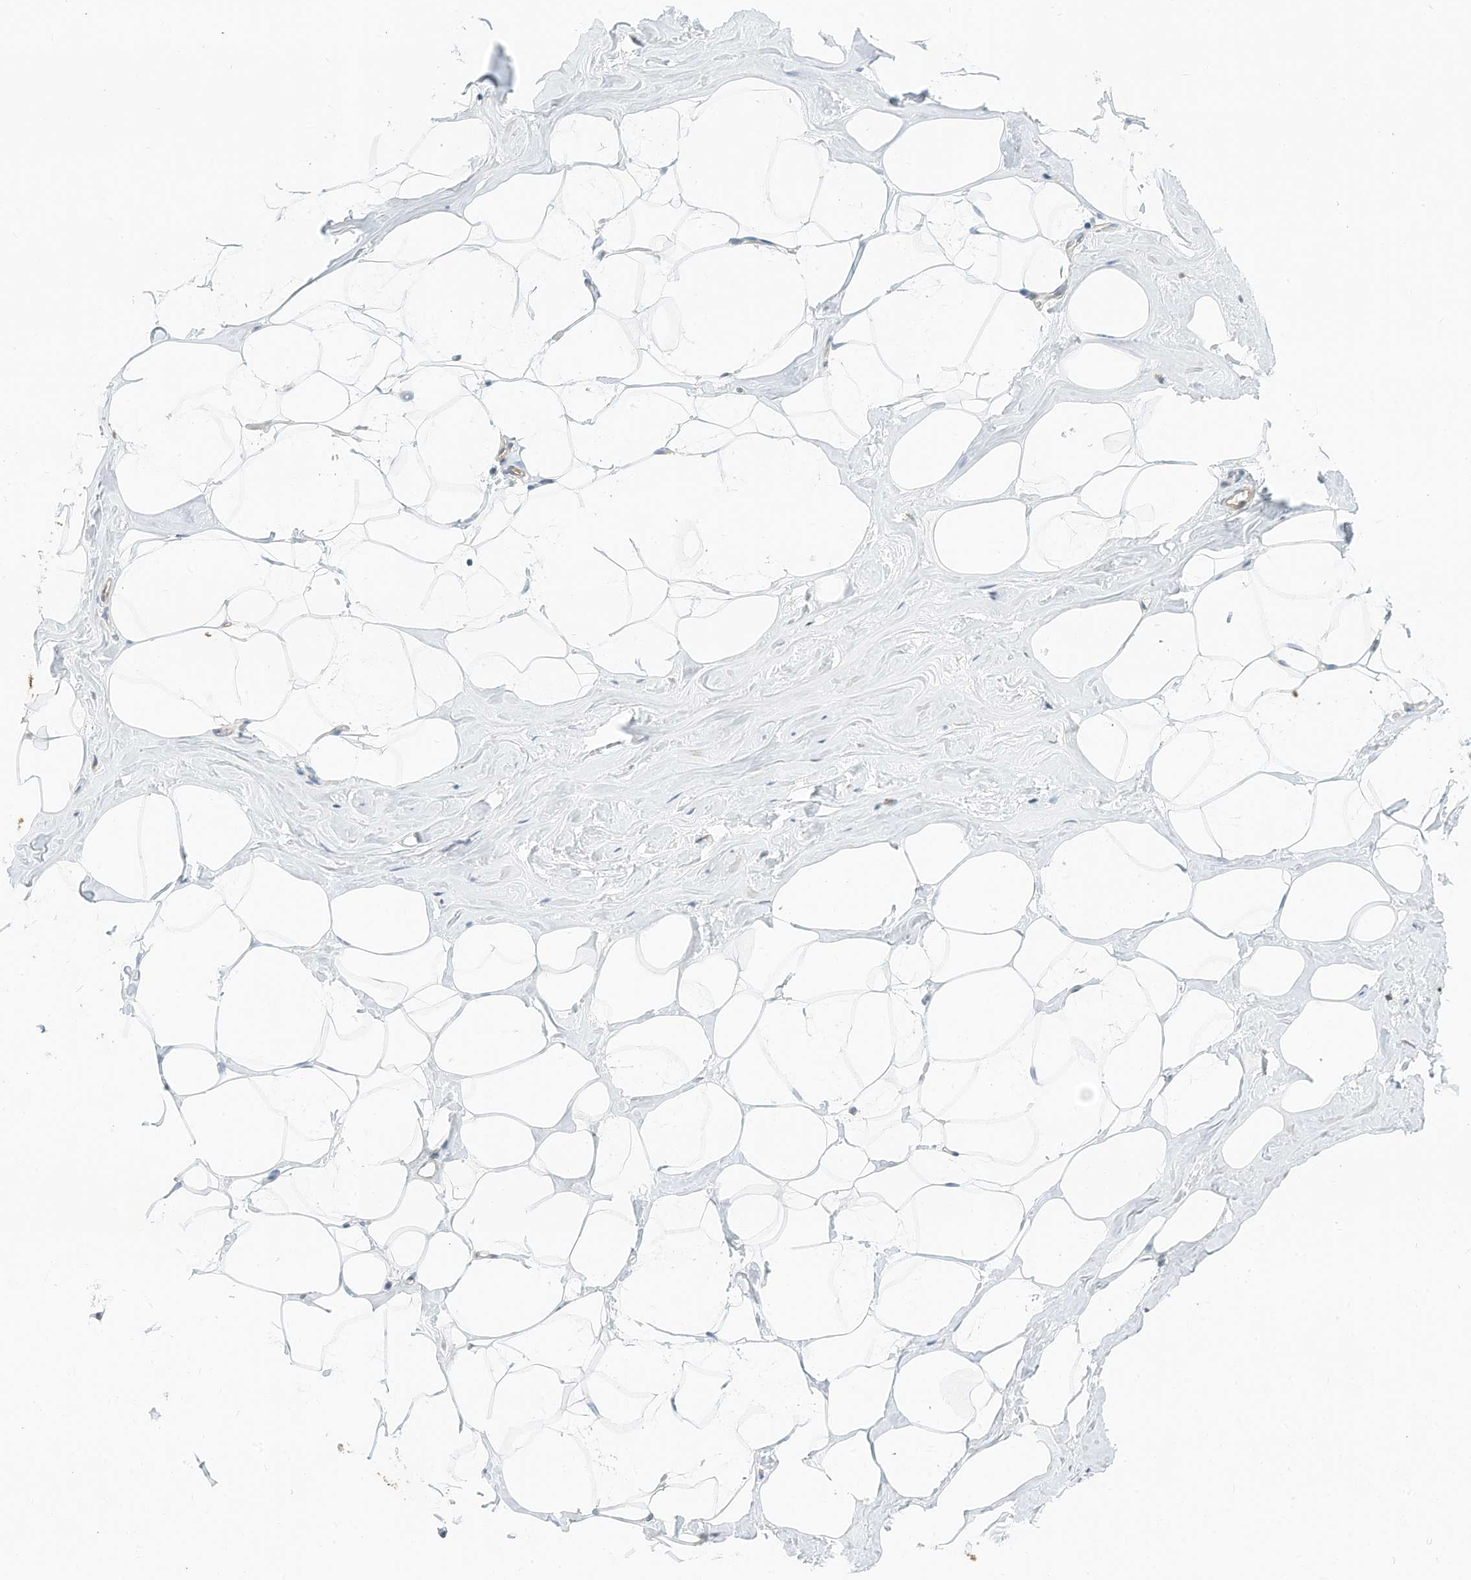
{"staining": {"intensity": "negative", "quantity": "none", "location": "none"}, "tissue": "adipose tissue", "cell_type": "Adipocytes", "image_type": "normal", "snomed": [{"axis": "morphology", "description": "Normal tissue, NOS"}, {"axis": "morphology", "description": "Fibrosis, NOS"}, {"axis": "topography", "description": "Breast"}, {"axis": "topography", "description": "Adipose tissue"}], "caption": "Adipocytes are negative for protein expression in normal human adipose tissue.", "gene": "MICAL1", "patient": {"sex": "female", "age": 39}}